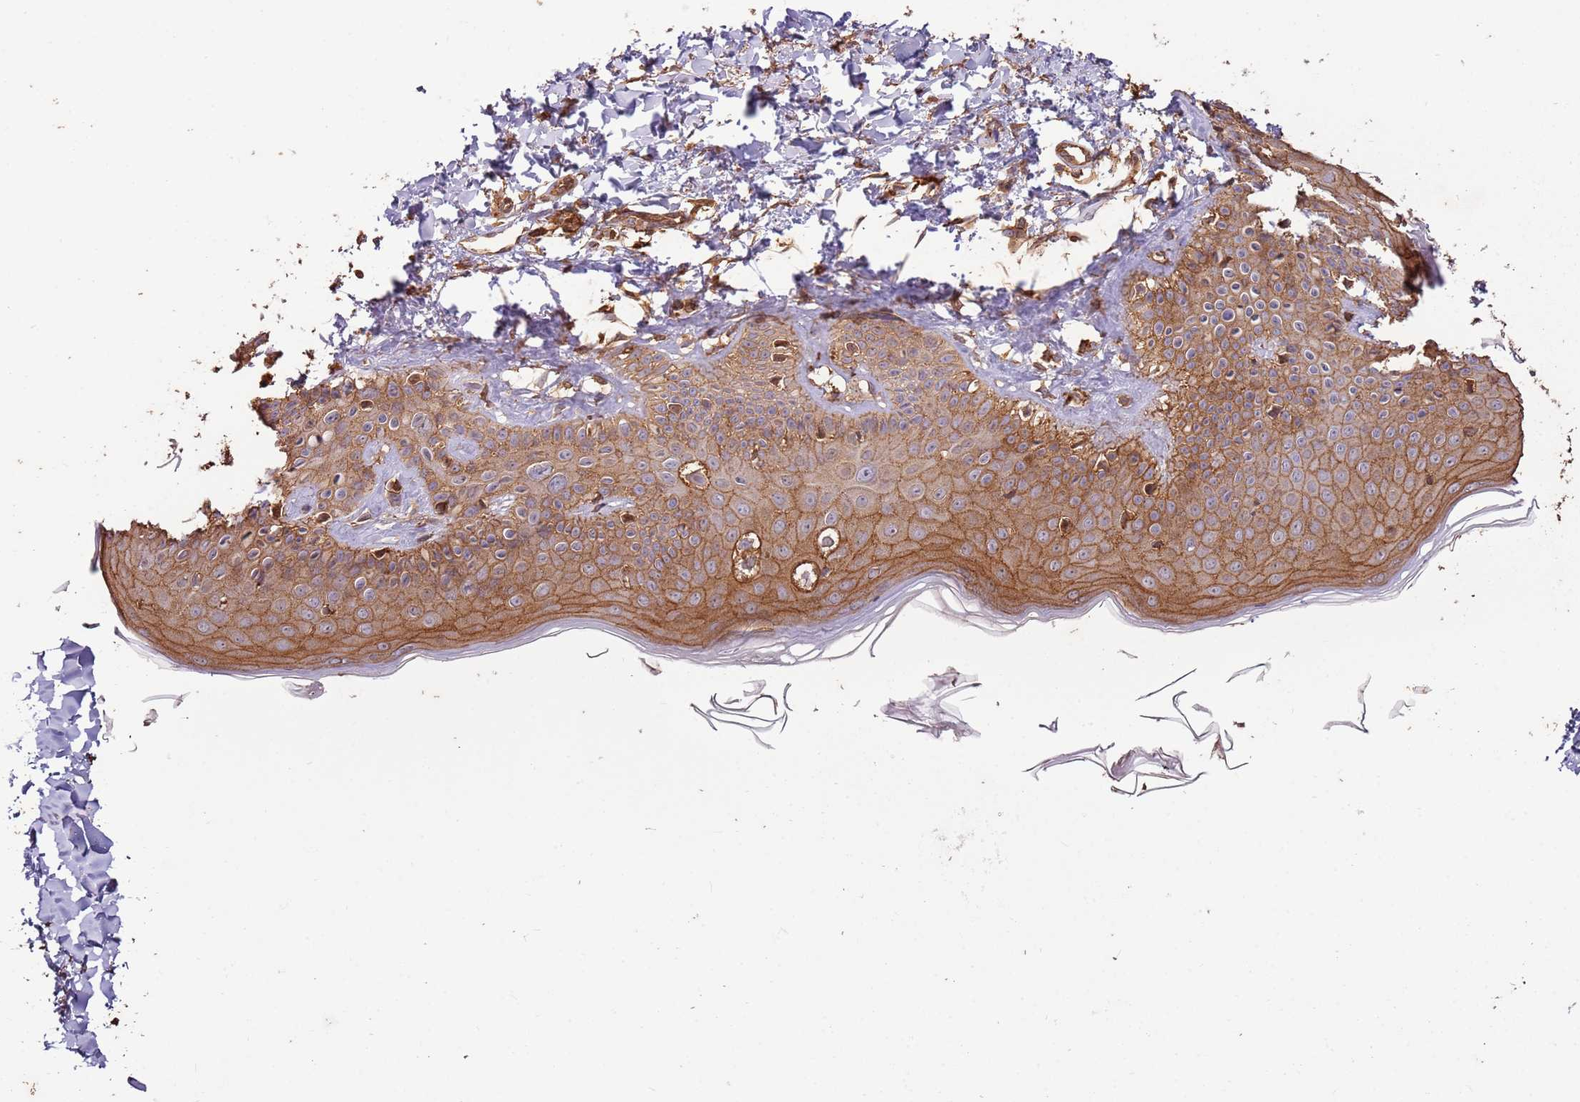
{"staining": {"intensity": "moderate", "quantity": ">75%", "location": "cytoplasmic/membranous"}, "tissue": "skin", "cell_type": "Fibroblasts", "image_type": "normal", "snomed": [{"axis": "morphology", "description": "Normal tissue, NOS"}, {"axis": "topography", "description": "Skin"}], "caption": "Immunohistochemistry (DAB) staining of normal human skin reveals moderate cytoplasmic/membranous protein positivity in approximately >75% of fibroblasts.", "gene": "ACVR2A", "patient": {"sex": "male", "age": 52}}